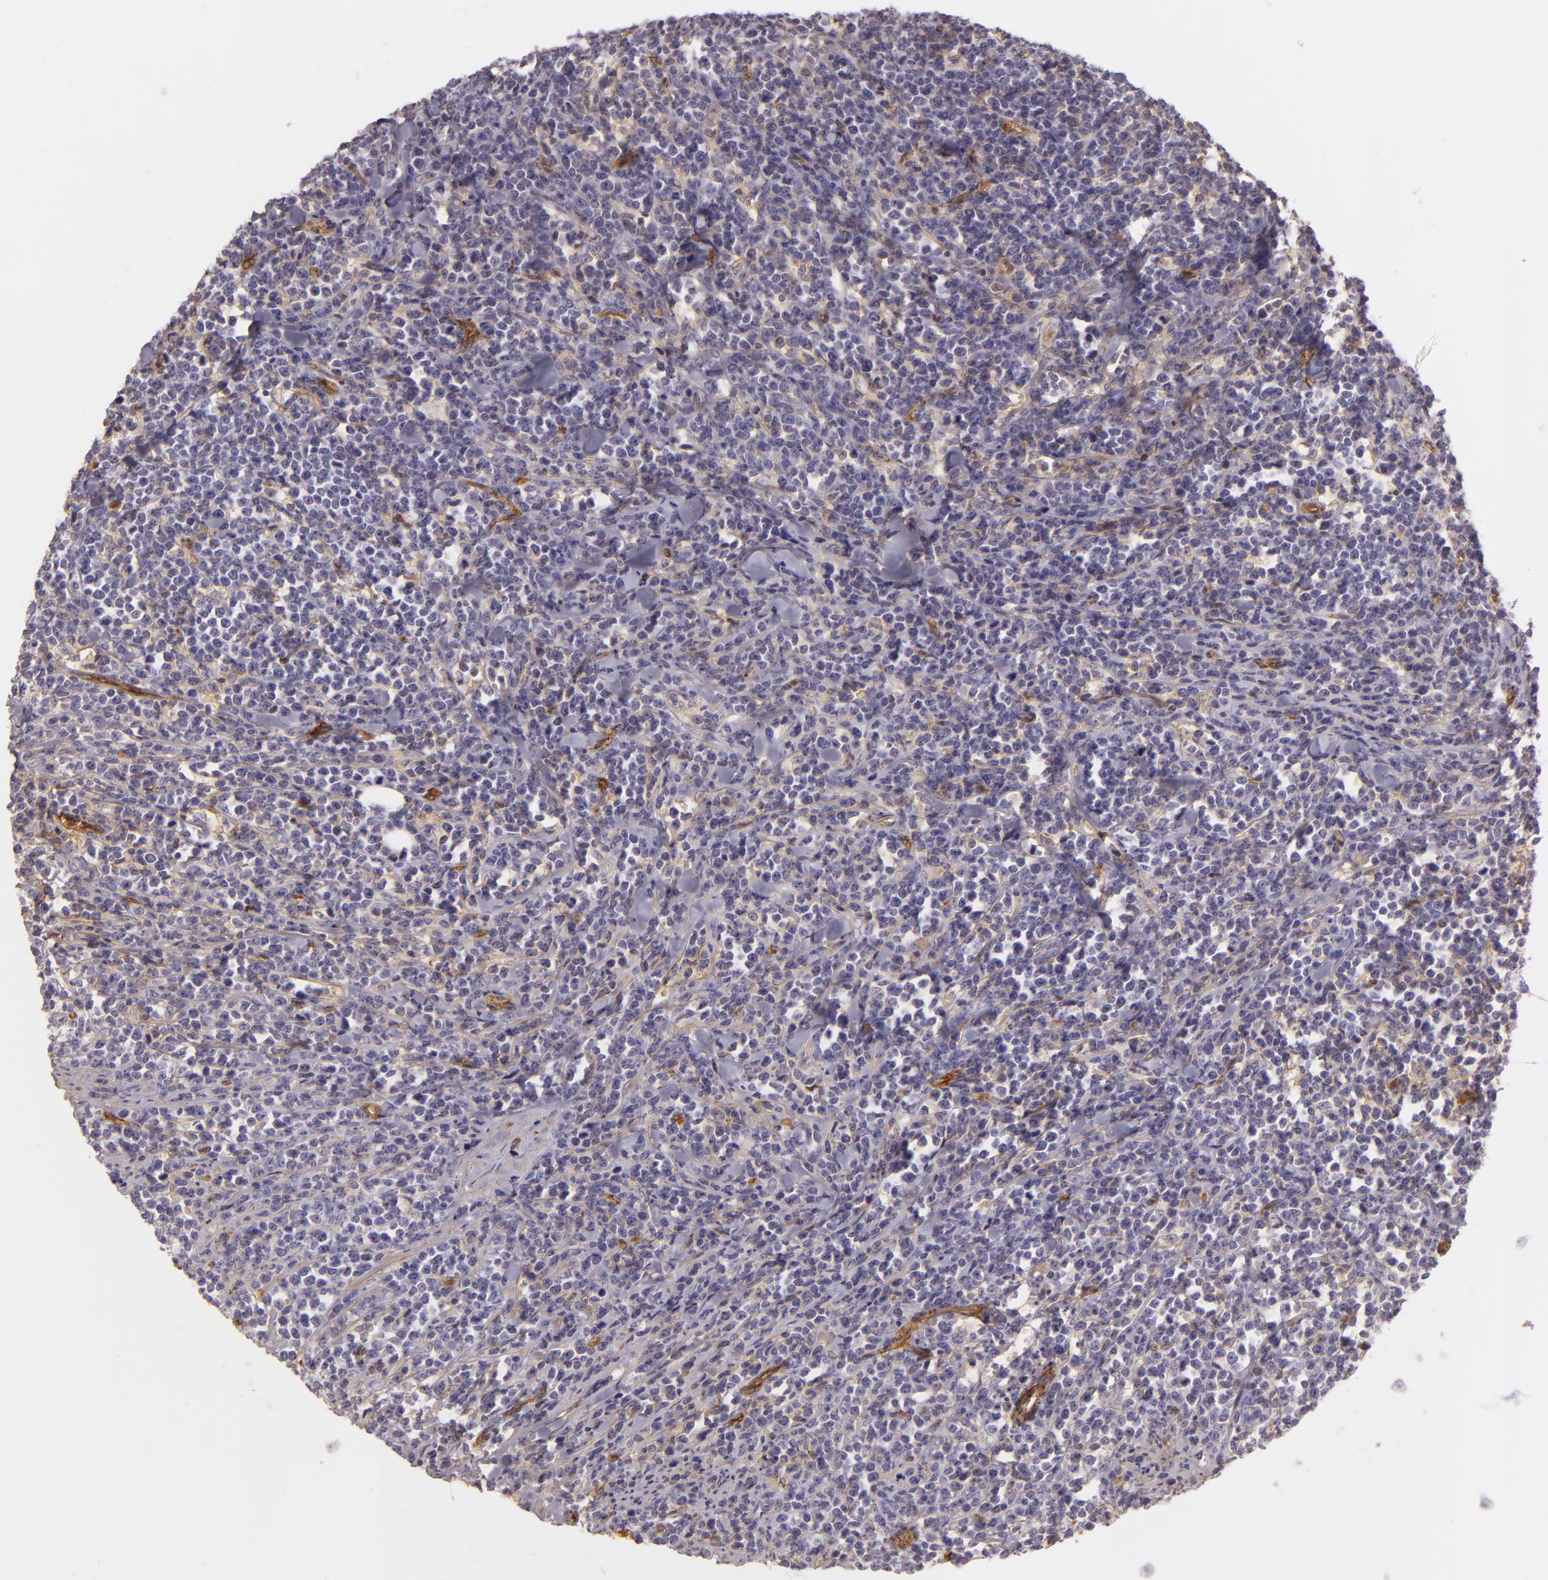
{"staining": {"intensity": "negative", "quantity": "none", "location": "none"}, "tissue": "lymphoma", "cell_type": "Tumor cells", "image_type": "cancer", "snomed": [{"axis": "morphology", "description": "Malignant lymphoma, non-Hodgkin's type, High grade"}, {"axis": "topography", "description": "Small intestine"}, {"axis": "topography", "description": "Colon"}], "caption": "Immunohistochemical staining of malignant lymphoma, non-Hodgkin's type (high-grade) reveals no significant positivity in tumor cells.", "gene": "CD59", "patient": {"sex": "male", "age": 8}}